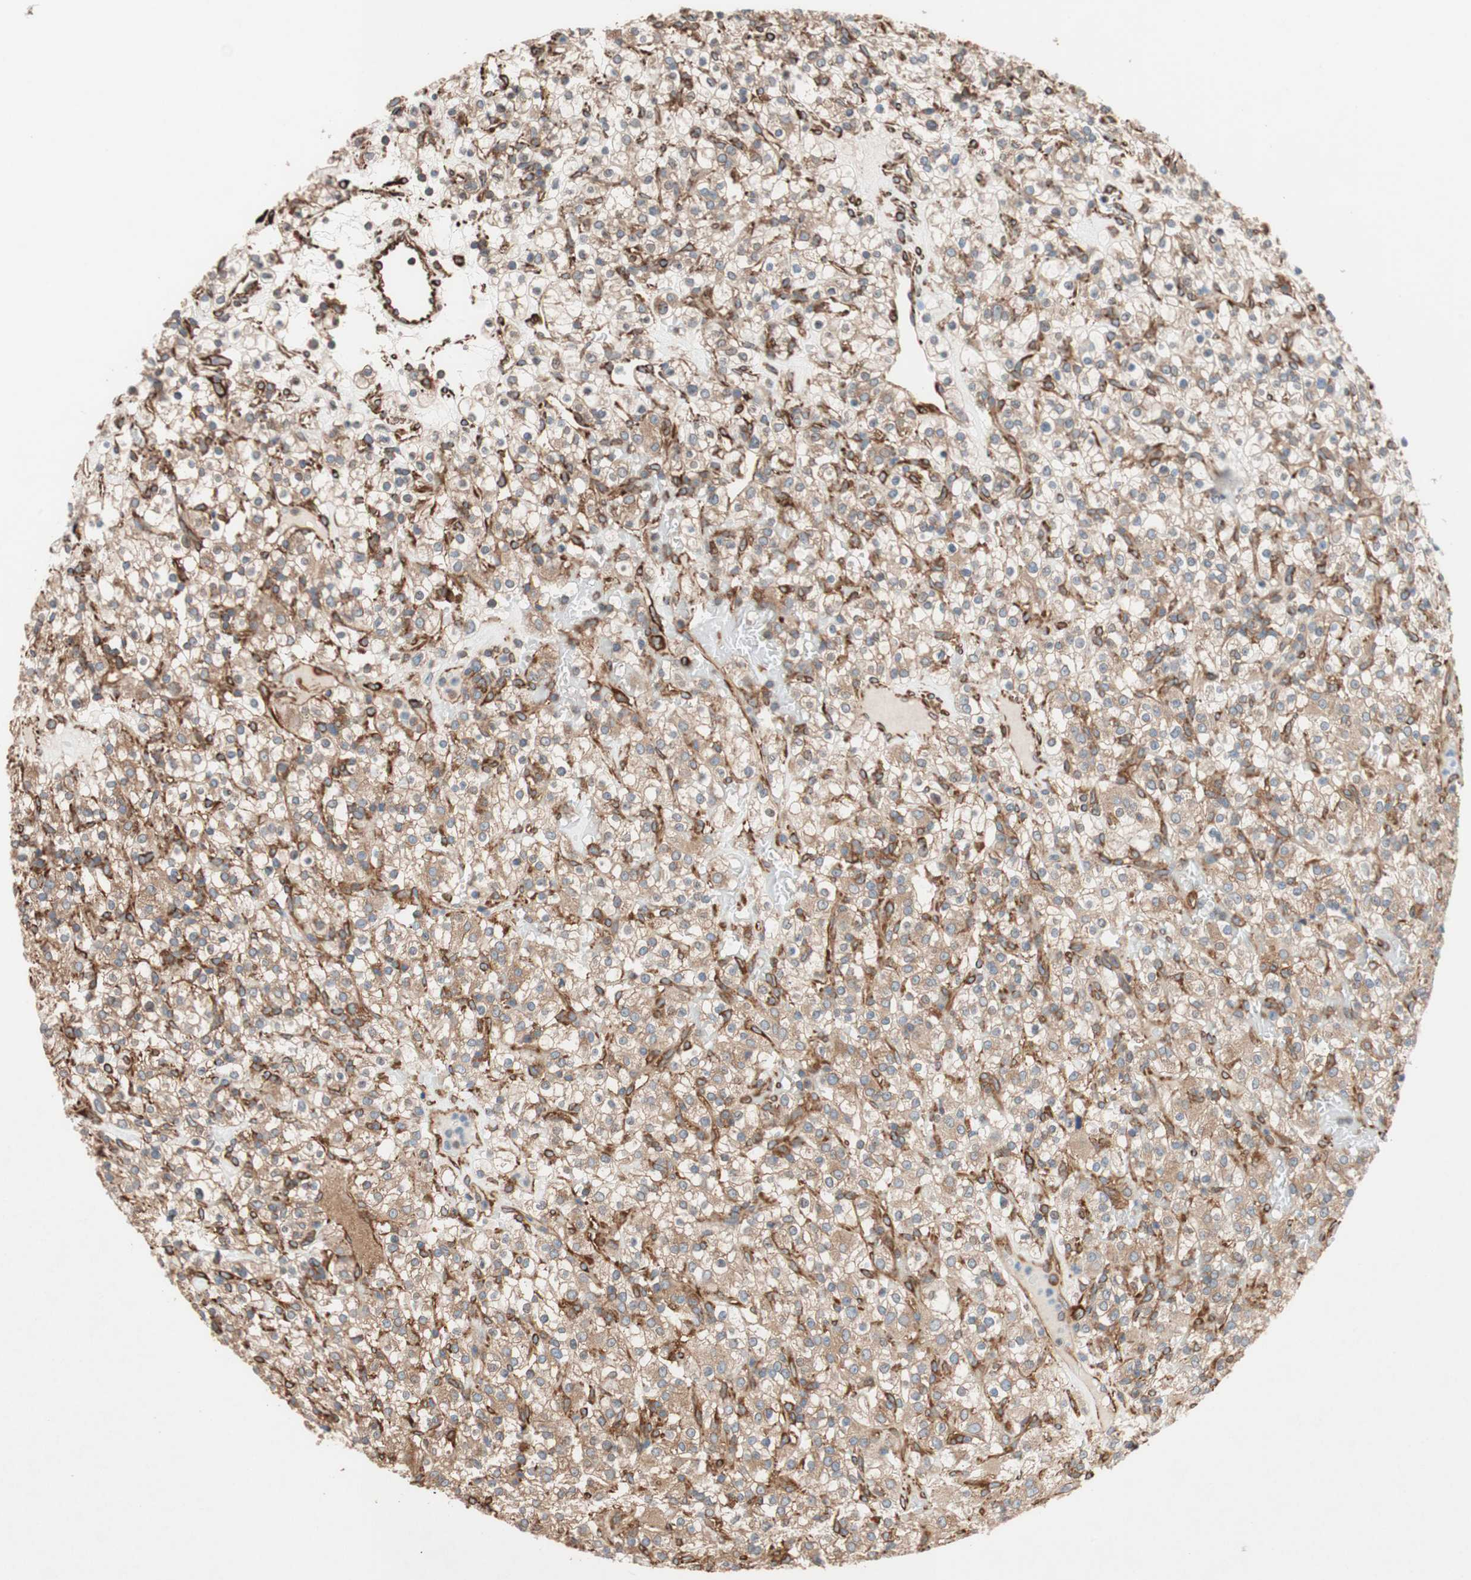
{"staining": {"intensity": "moderate", "quantity": ">75%", "location": "cytoplasmic/membranous"}, "tissue": "renal cancer", "cell_type": "Tumor cells", "image_type": "cancer", "snomed": [{"axis": "morphology", "description": "Normal tissue, NOS"}, {"axis": "morphology", "description": "Adenocarcinoma, NOS"}, {"axis": "topography", "description": "Kidney"}], "caption": "Moderate cytoplasmic/membranous protein expression is appreciated in about >75% of tumor cells in renal cancer. Immunohistochemistry stains the protein of interest in brown and the nuclei are stained blue.", "gene": "GPSM2", "patient": {"sex": "female", "age": 72}}